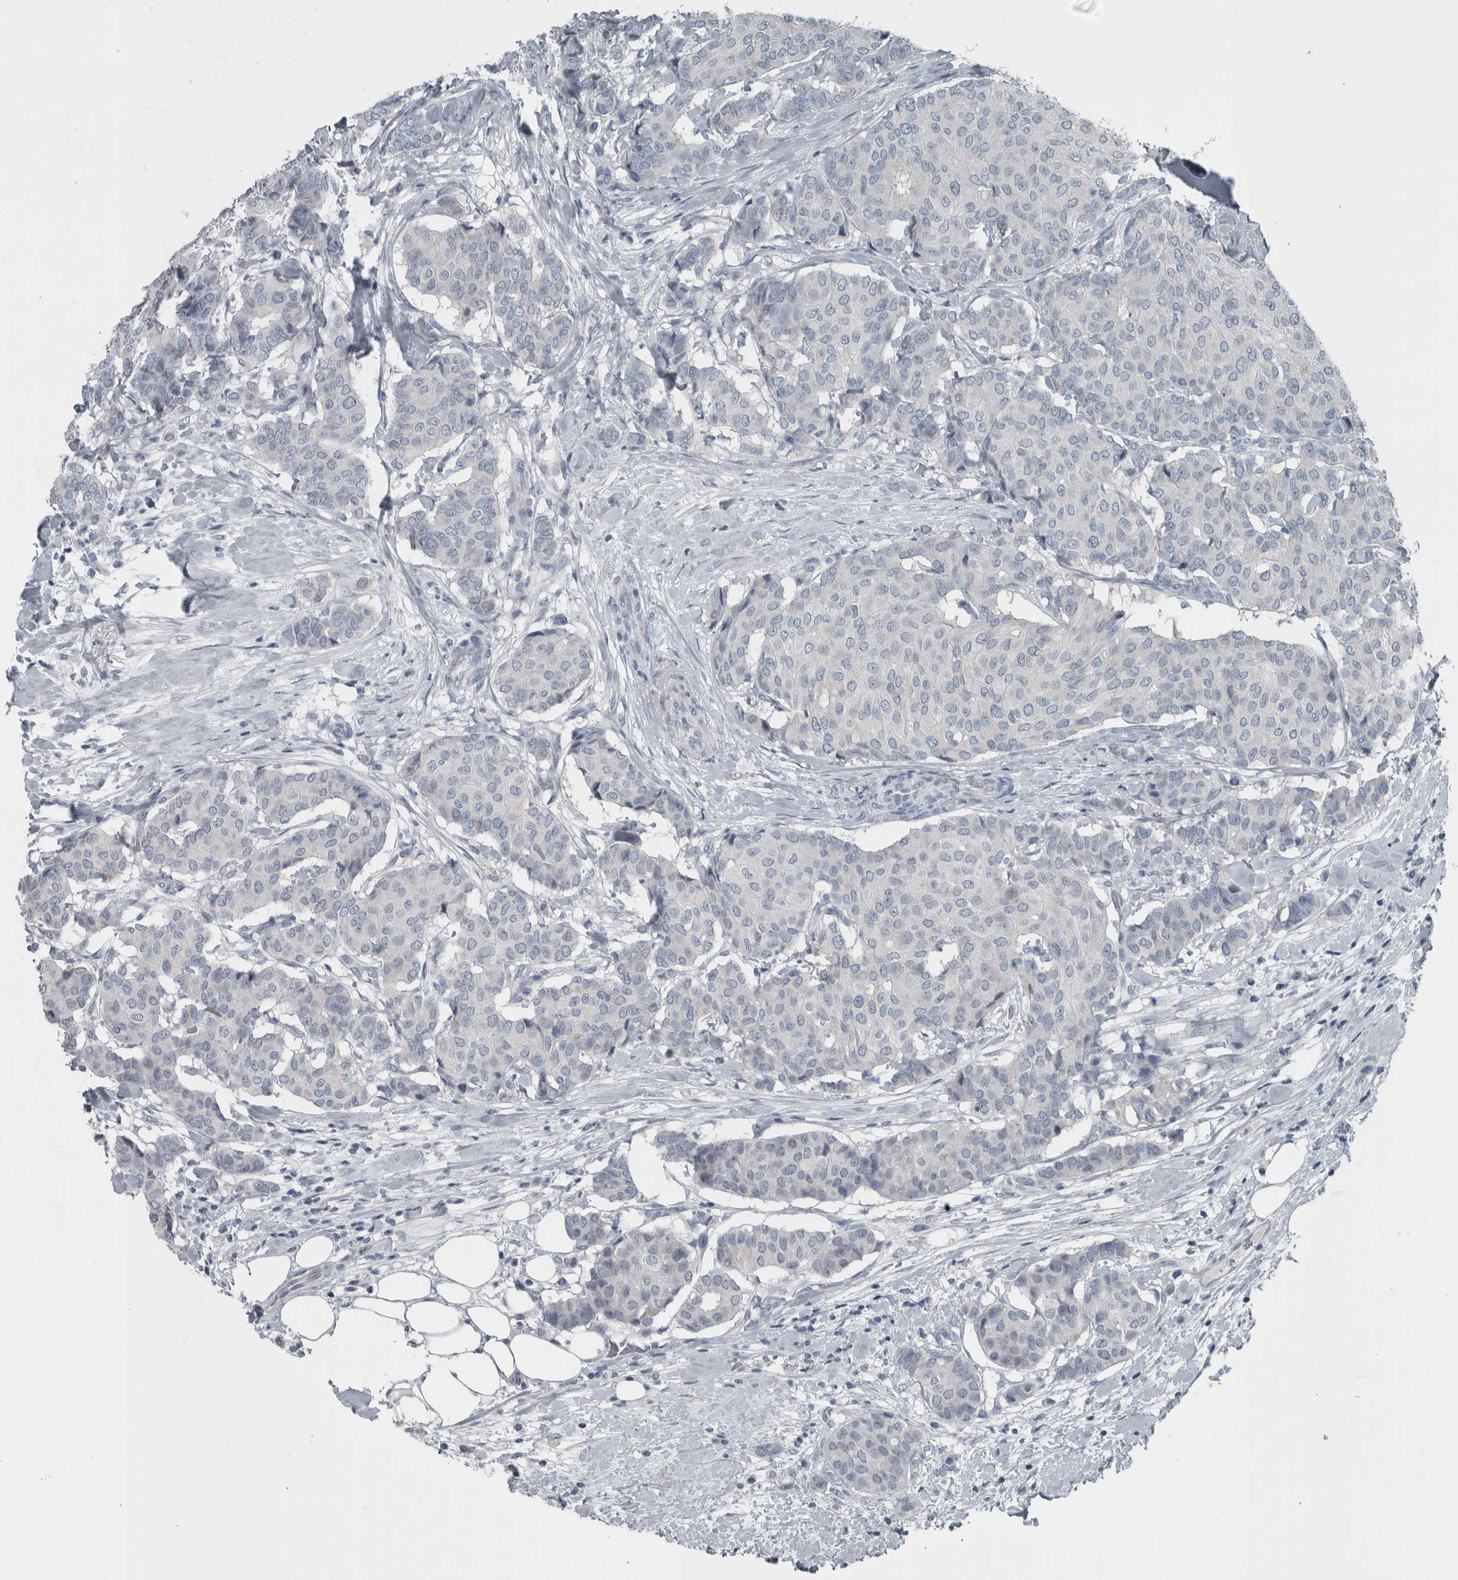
{"staining": {"intensity": "negative", "quantity": "none", "location": "none"}, "tissue": "breast cancer", "cell_type": "Tumor cells", "image_type": "cancer", "snomed": [{"axis": "morphology", "description": "Duct carcinoma"}, {"axis": "topography", "description": "Breast"}], "caption": "Human breast infiltrating ductal carcinoma stained for a protein using immunohistochemistry (IHC) exhibits no positivity in tumor cells.", "gene": "KRT20", "patient": {"sex": "female", "age": 75}}